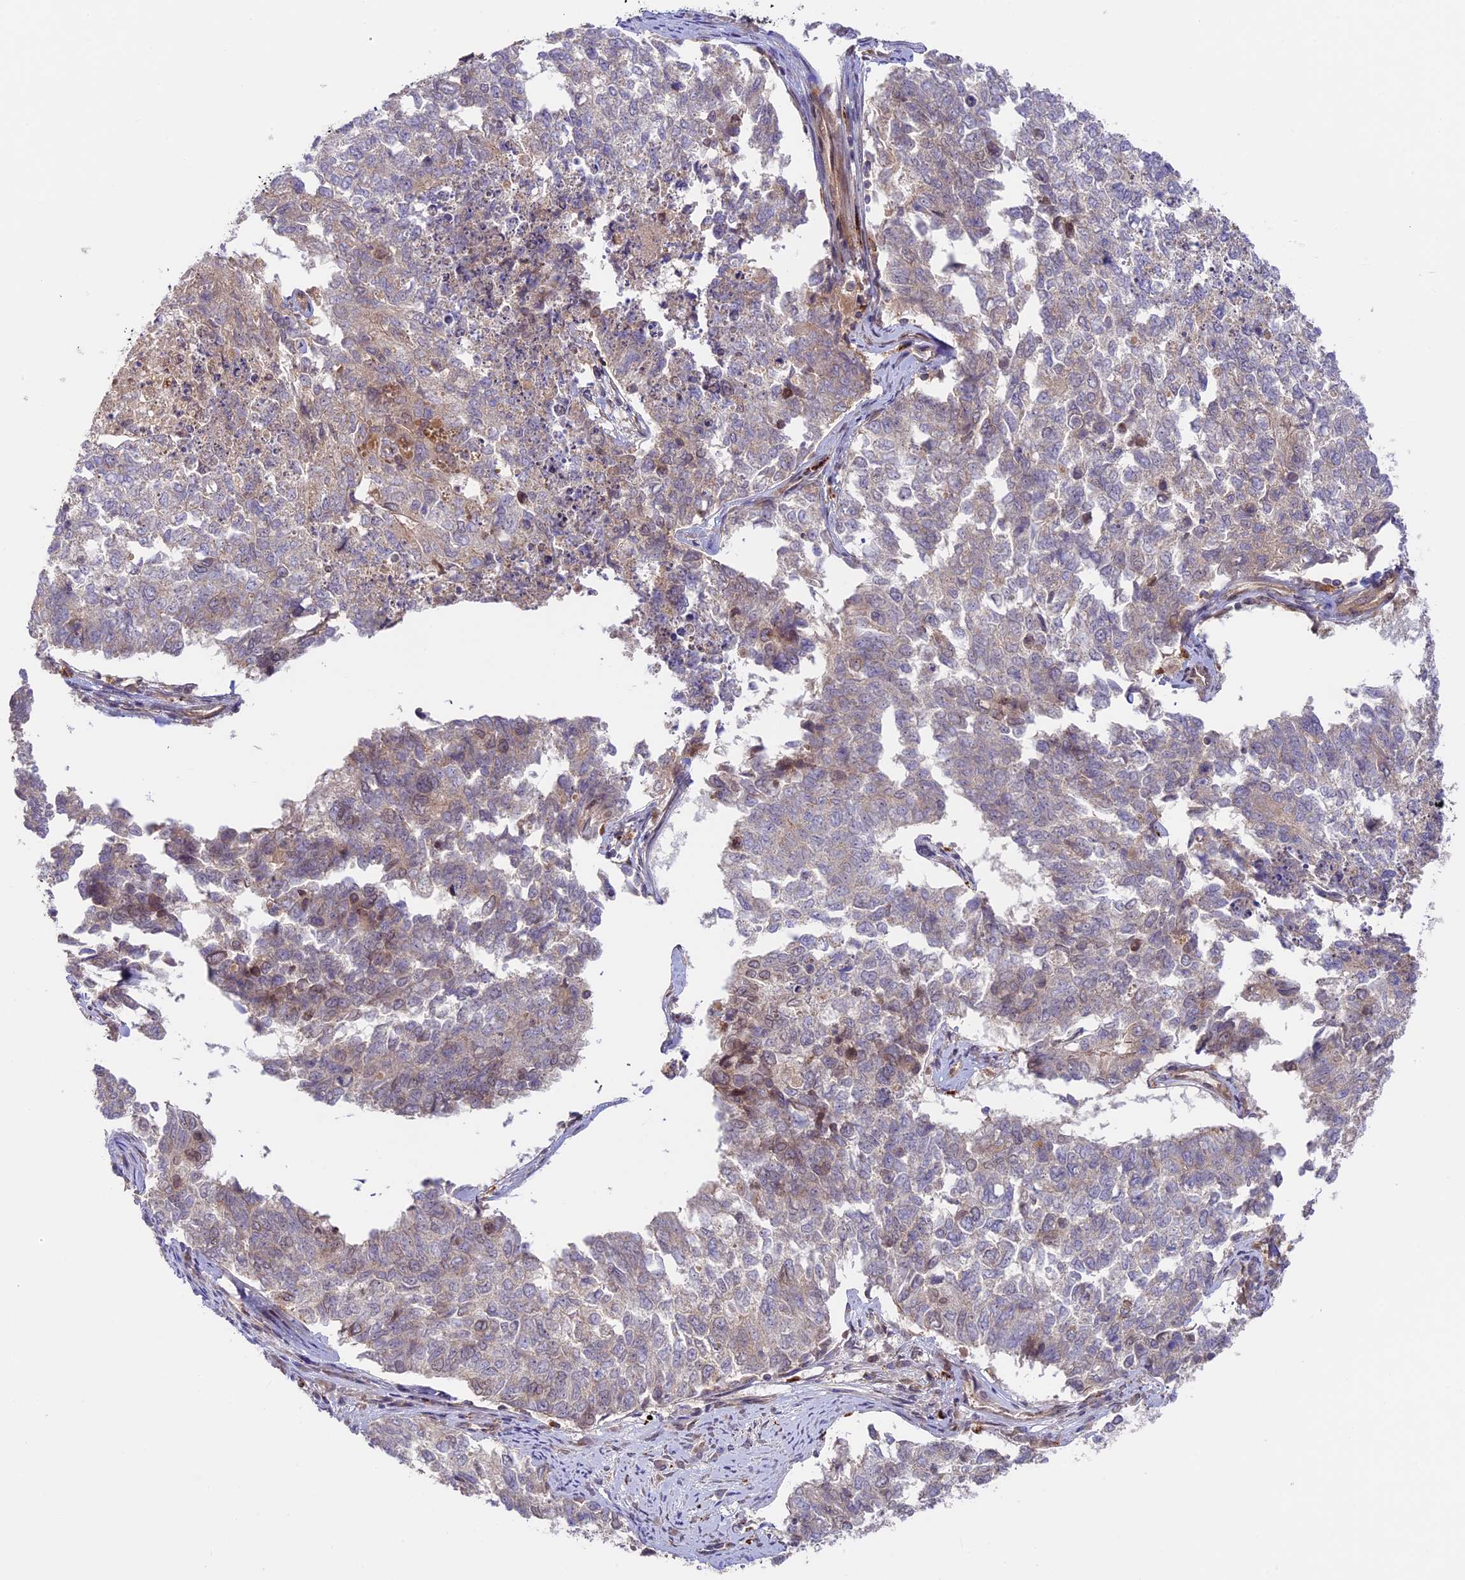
{"staining": {"intensity": "weak", "quantity": "<25%", "location": "cytoplasmic/membranous,nuclear"}, "tissue": "cervical cancer", "cell_type": "Tumor cells", "image_type": "cancer", "snomed": [{"axis": "morphology", "description": "Squamous cell carcinoma, NOS"}, {"axis": "topography", "description": "Cervix"}], "caption": "Protein analysis of cervical cancer reveals no significant staining in tumor cells. Nuclei are stained in blue.", "gene": "DGKH", "patient": {"sex": "female", "age": 63}}